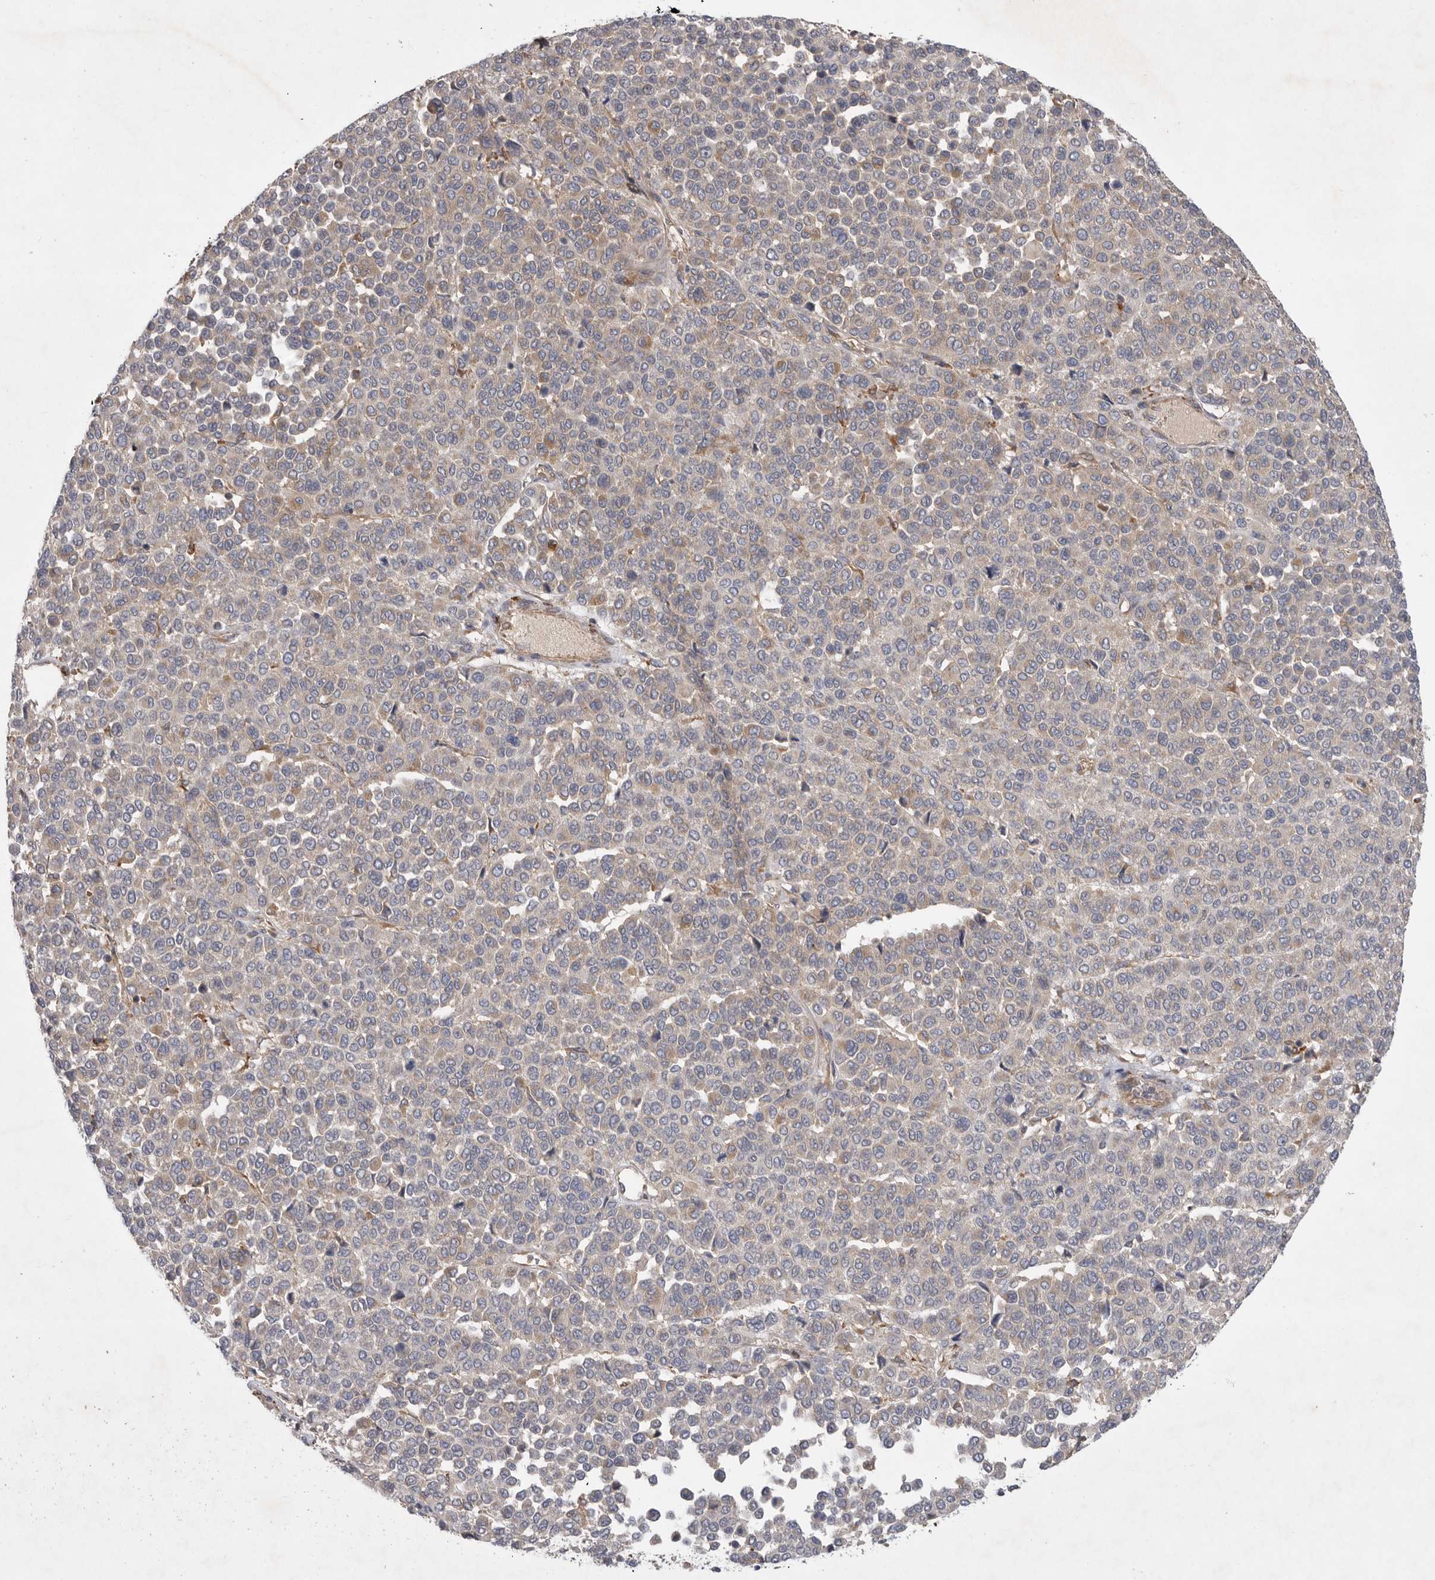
{"staining": {"intensity": "negative", "quantity": "none", "location": "none"}, "tissue": "melanoma", "cell_type": "Tumor cells", "image_type": "cancer", "snomed": [{"axis": "morphology", "description": "Malignant melanoma, Metastatic site"}, {"axis": "topography", "description": "Pancreas"}], "caption": "Malignant melanoma (metastatic site) stained for a protein using immunohistochemistry shows no expression tumor cells.", "gene": "C1orf109", "patient": {"sex": "female", "age": 30}}